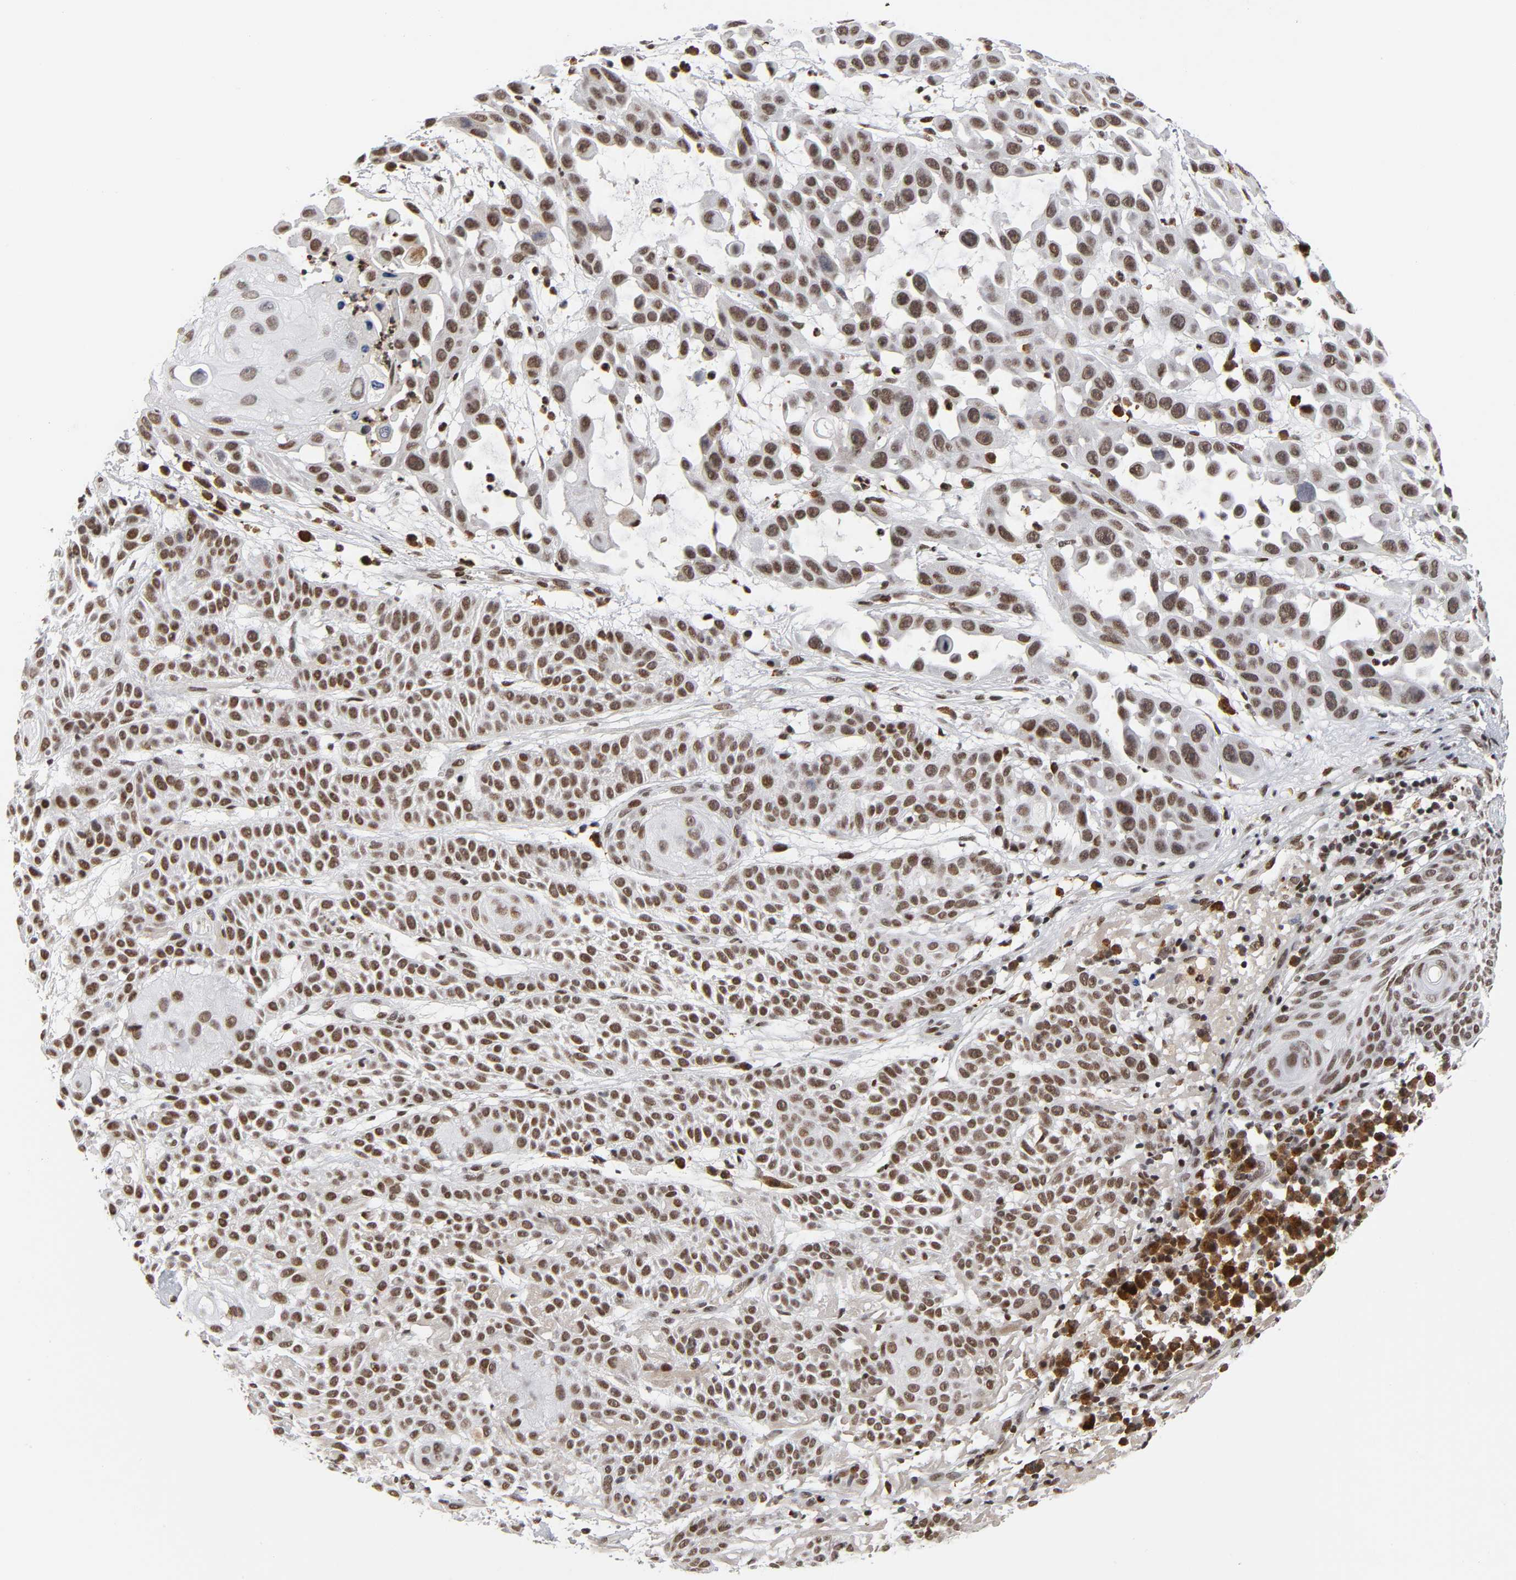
{"staining": {"intensity": "strong", "quantity": ">75%", "location": "nuclear"}, "tissue": "skin cancer", "cell_type": "Tumor cells", "image_type": "cancer", "snomed": [{"axis": "morphology", "description": "Squamous cell carcinoma, NOS"}, {"axis": "topography", "description": "Skin"}], "caption": "Approximately >75% of tumor cells in skin cancer (squamous cell carcinoma) exhibit strong nuclear protein expression as visualized by brown immunohistochemical staining.", "gene": "CREBBP", "patient": {"sex": "male", "age": 81}}